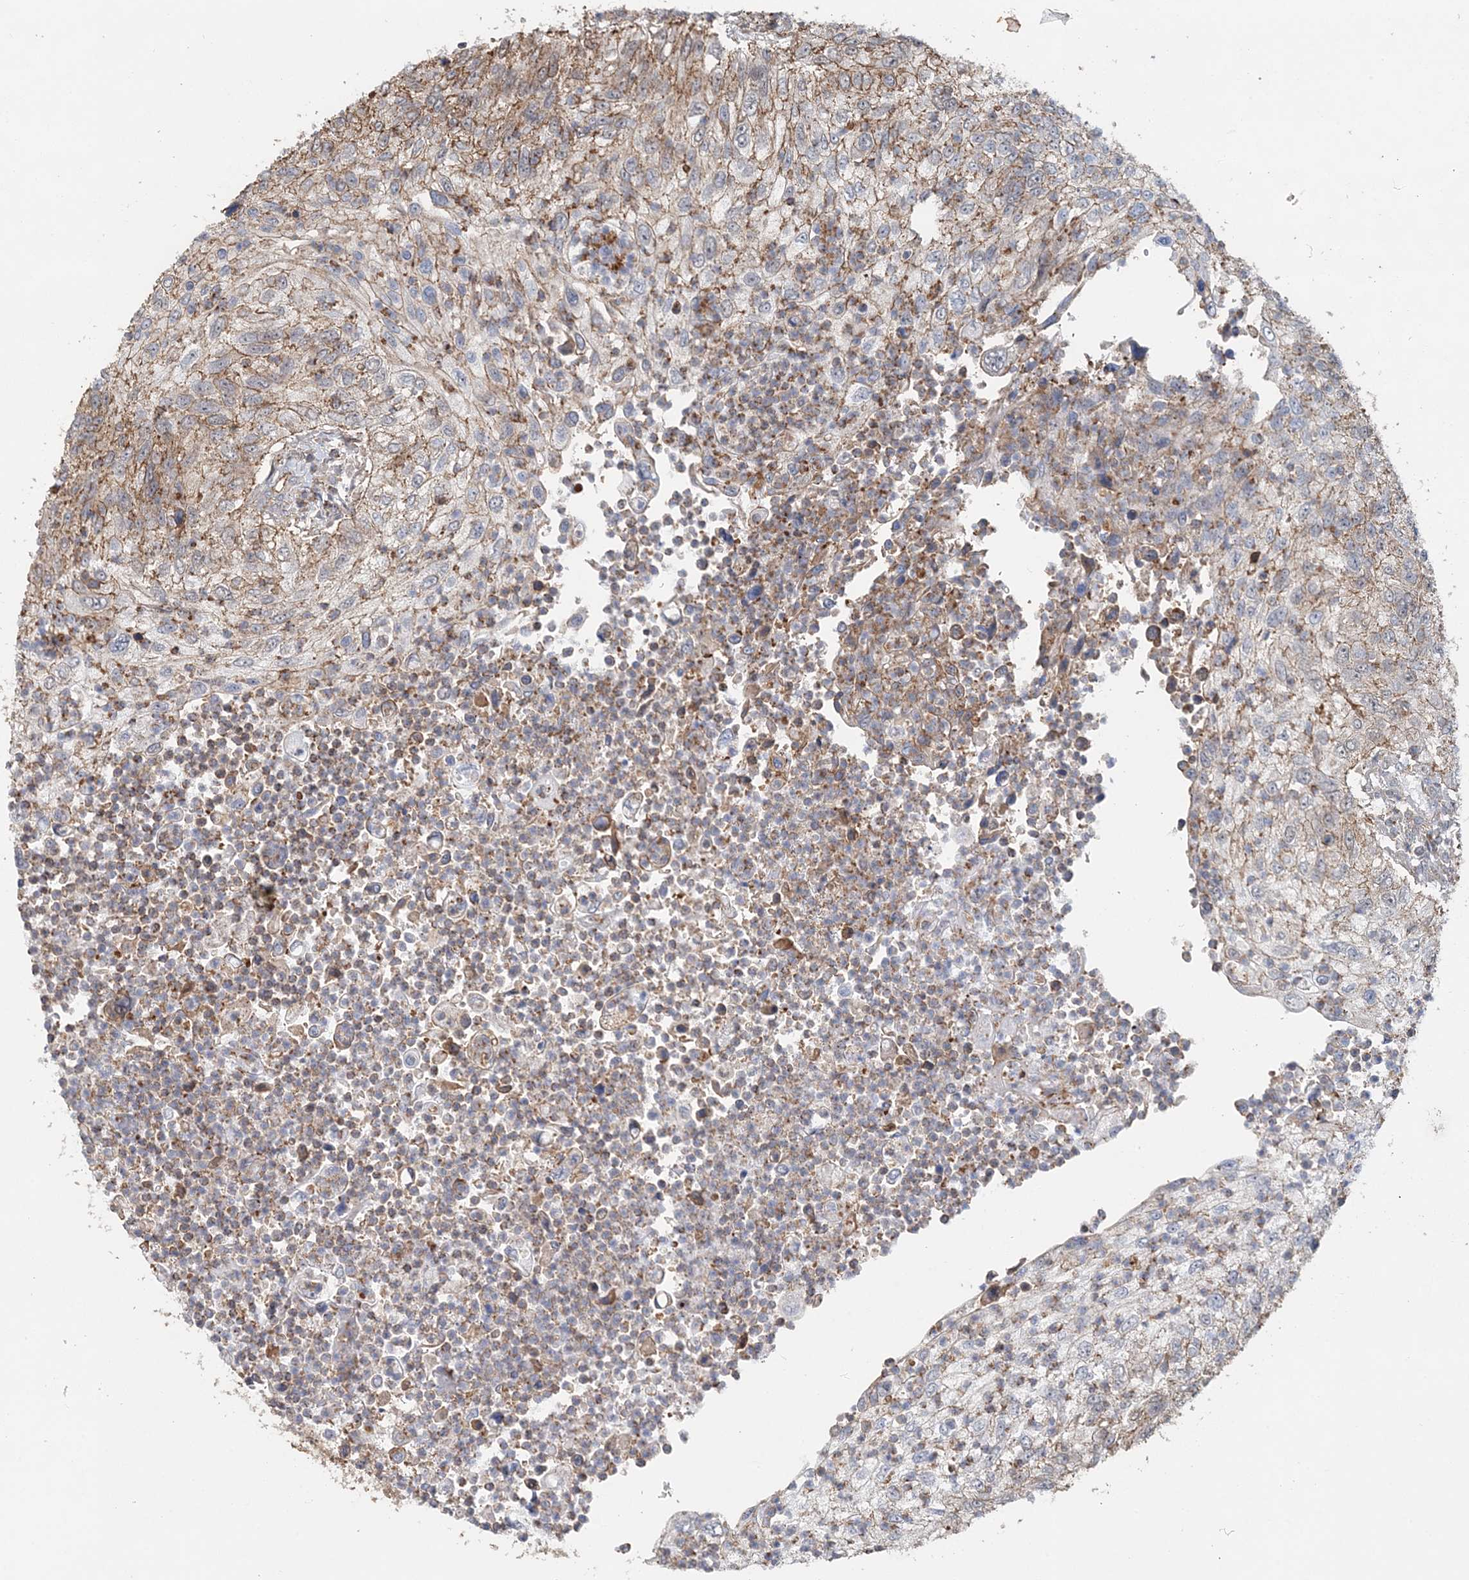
{"staining": {"intensity": "moderate", "quantity": "25%-75%", "location": "cytoplasmic/membranous"}, "tissue": "urothelial cancer", "cell_type": "Tumor cells", "image_type": "cancer", "snomed": [{"axis": "morphology", "description": "Urothelial carcinoma, High grade"}, {"axis": "topography", "description": "Urinary bladder"}], "caption": "The micrograph displays immunohistochemical staining of urothelial cancer. There is moderate cytoplasmic/membranous staining is appreciated in about 25%-75% of tumor cells.", "gene": "MAT2B", "patient": {"sex": "female", "age": 60}}